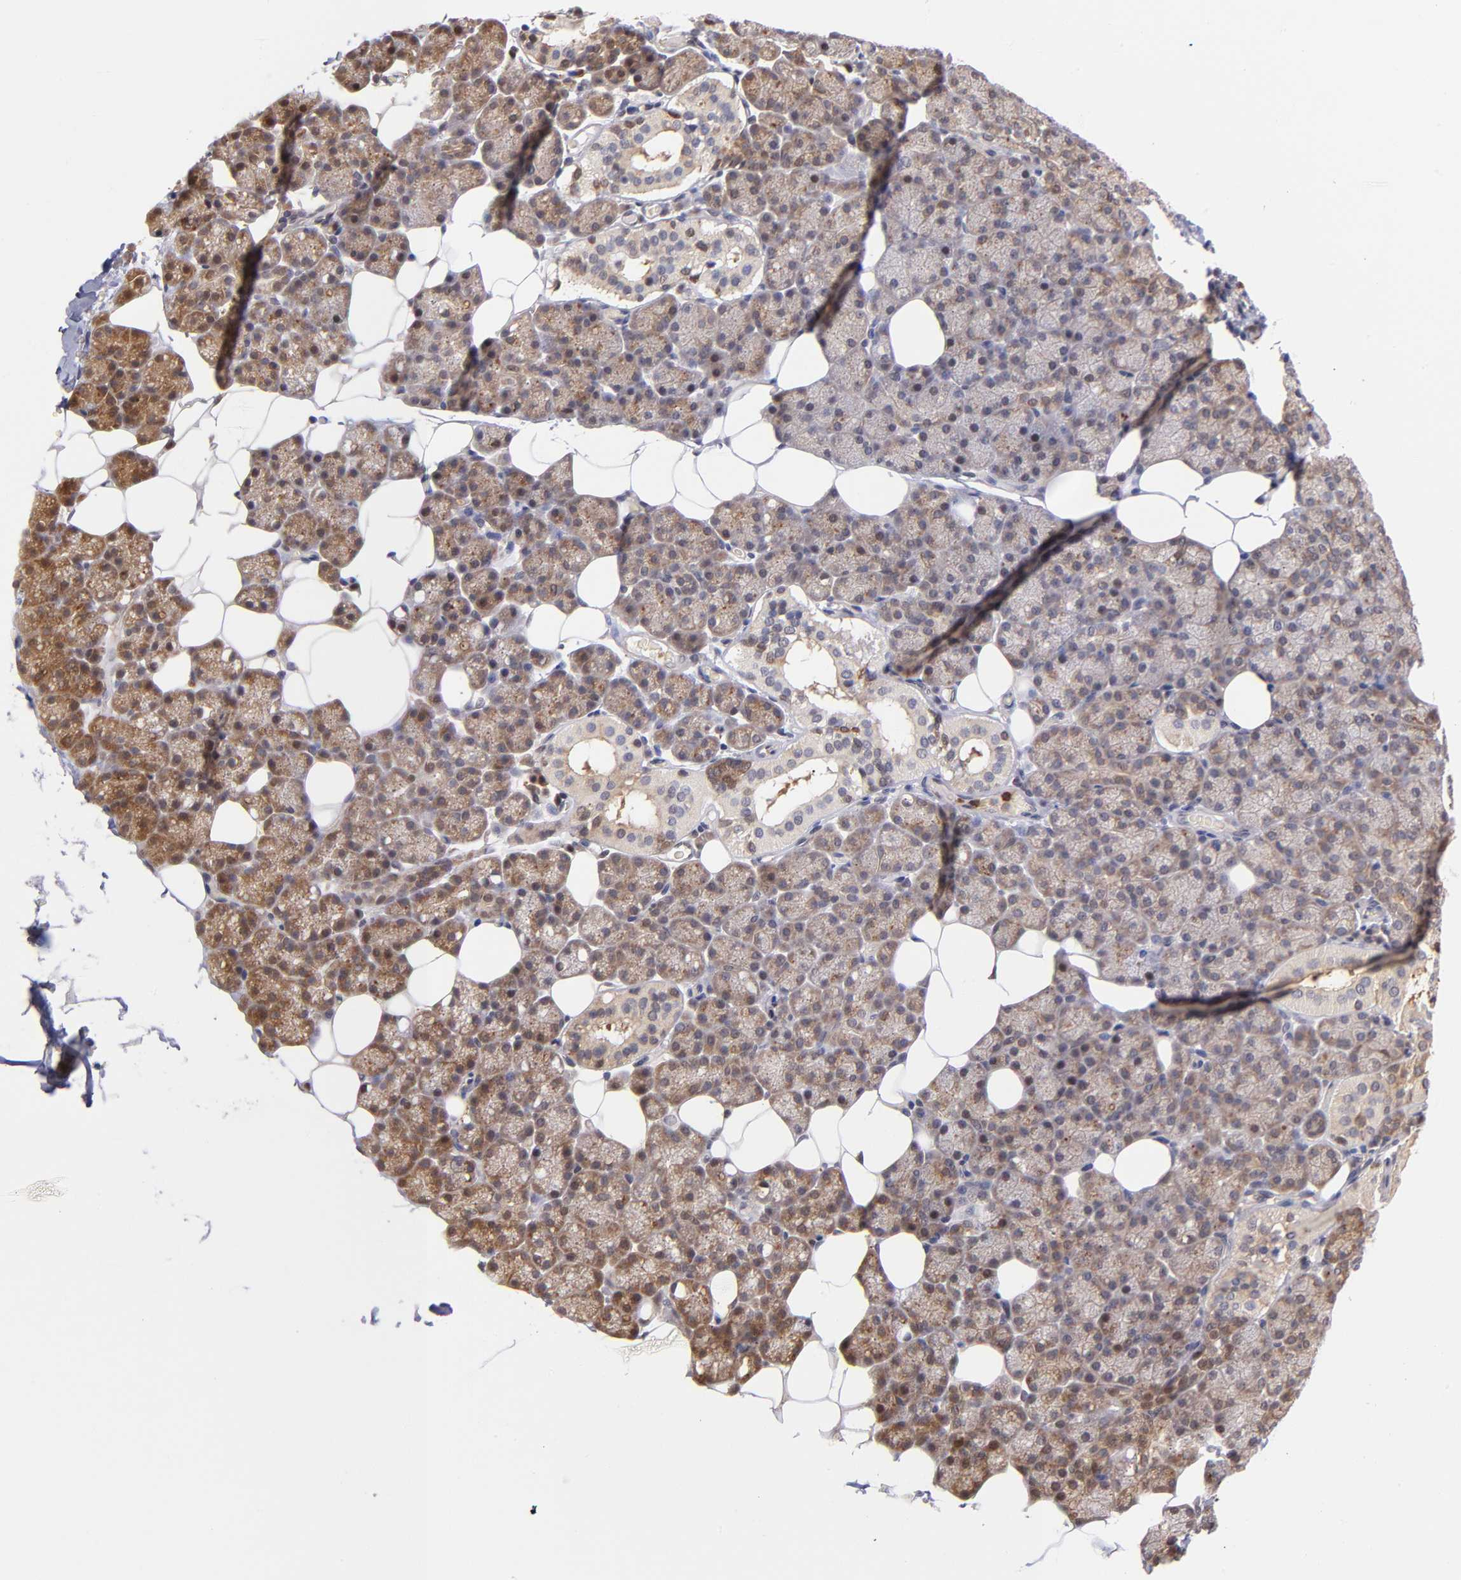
{"staining": {"intensity": "moderate", "quantity": ">75%", "location": "cytoplasmic/membranous,nuclear"}, "tissue": "salivary gland", "cell_type": "Glandular cells", "image_type": "normal", "snomed": [{"axis": "morphology", "description": "Normal tissue, NOS"}, {"axis": "topography", "description": "Lymph node"}, {"axis": "topography", "description": "Salivary gland"}], "caption": "Immunohistochemistry (DAB (3,3'-diaminobenzidine)) staining of normal salivary gland reveals moderate cytoplasmic/membranous,nuclear protein expression in approximately >75% of glandular cells.", "gene": "YWHAB", "patient": {"sex": "male", "age": 8}}